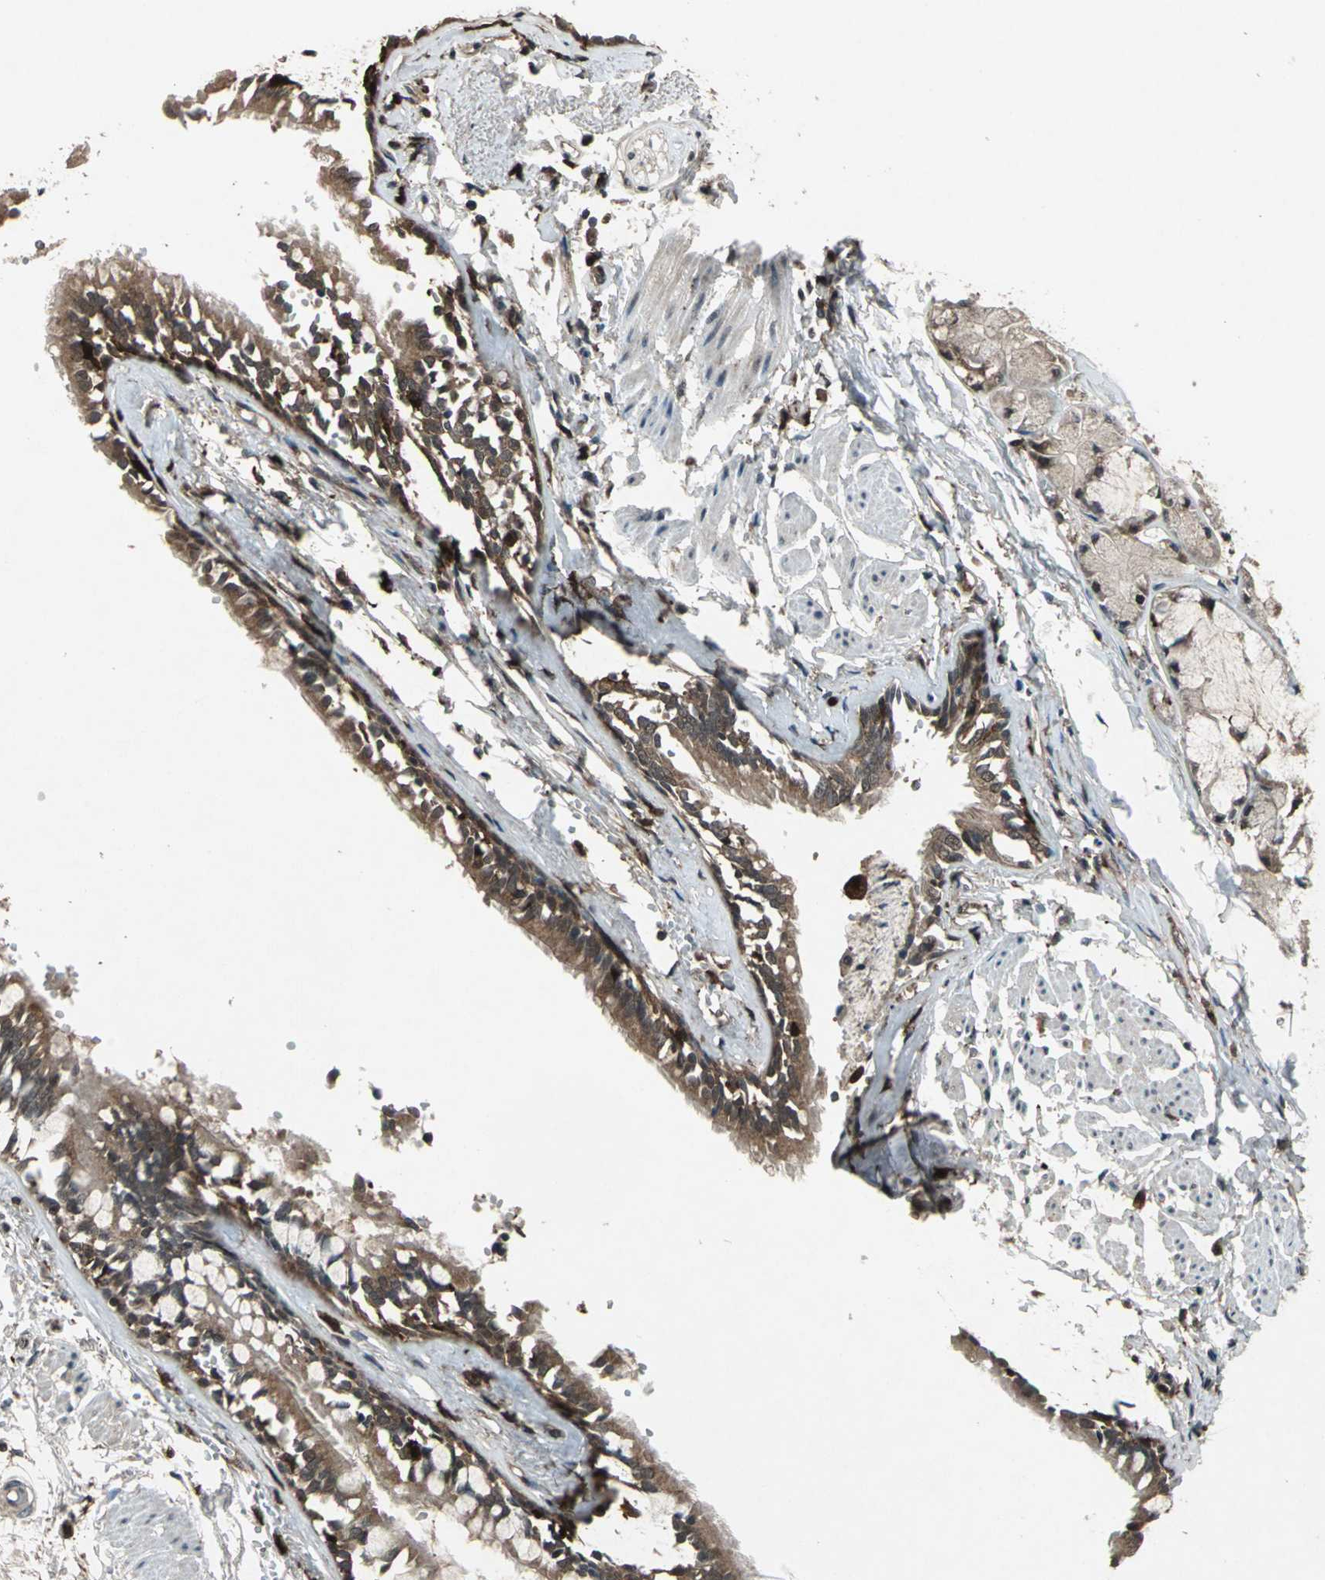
{"staining": {"intensity": "strong", "quantity": ">75%", "location": "cytoplasmic/membranous"}, "tissue": "bronchus", "cell_type": "Respiratory epithelial cells", "image_type": "normal", "snomed": [{"axis": "morphology", "description": "Normal tissue, NOS"}, {"axis": "topography", "description": "Bronchus"}, {"axis": "topography", "description": "Lung"}], "caption": "This histopathology image displays IHC staining of benign bronchus, with high strong cytoplasmic/membranous positivity in approximately >75% of respiratory epithelial cells.", "gene": "PYCARD", "patient": {"sex": "female", "age": 56}}